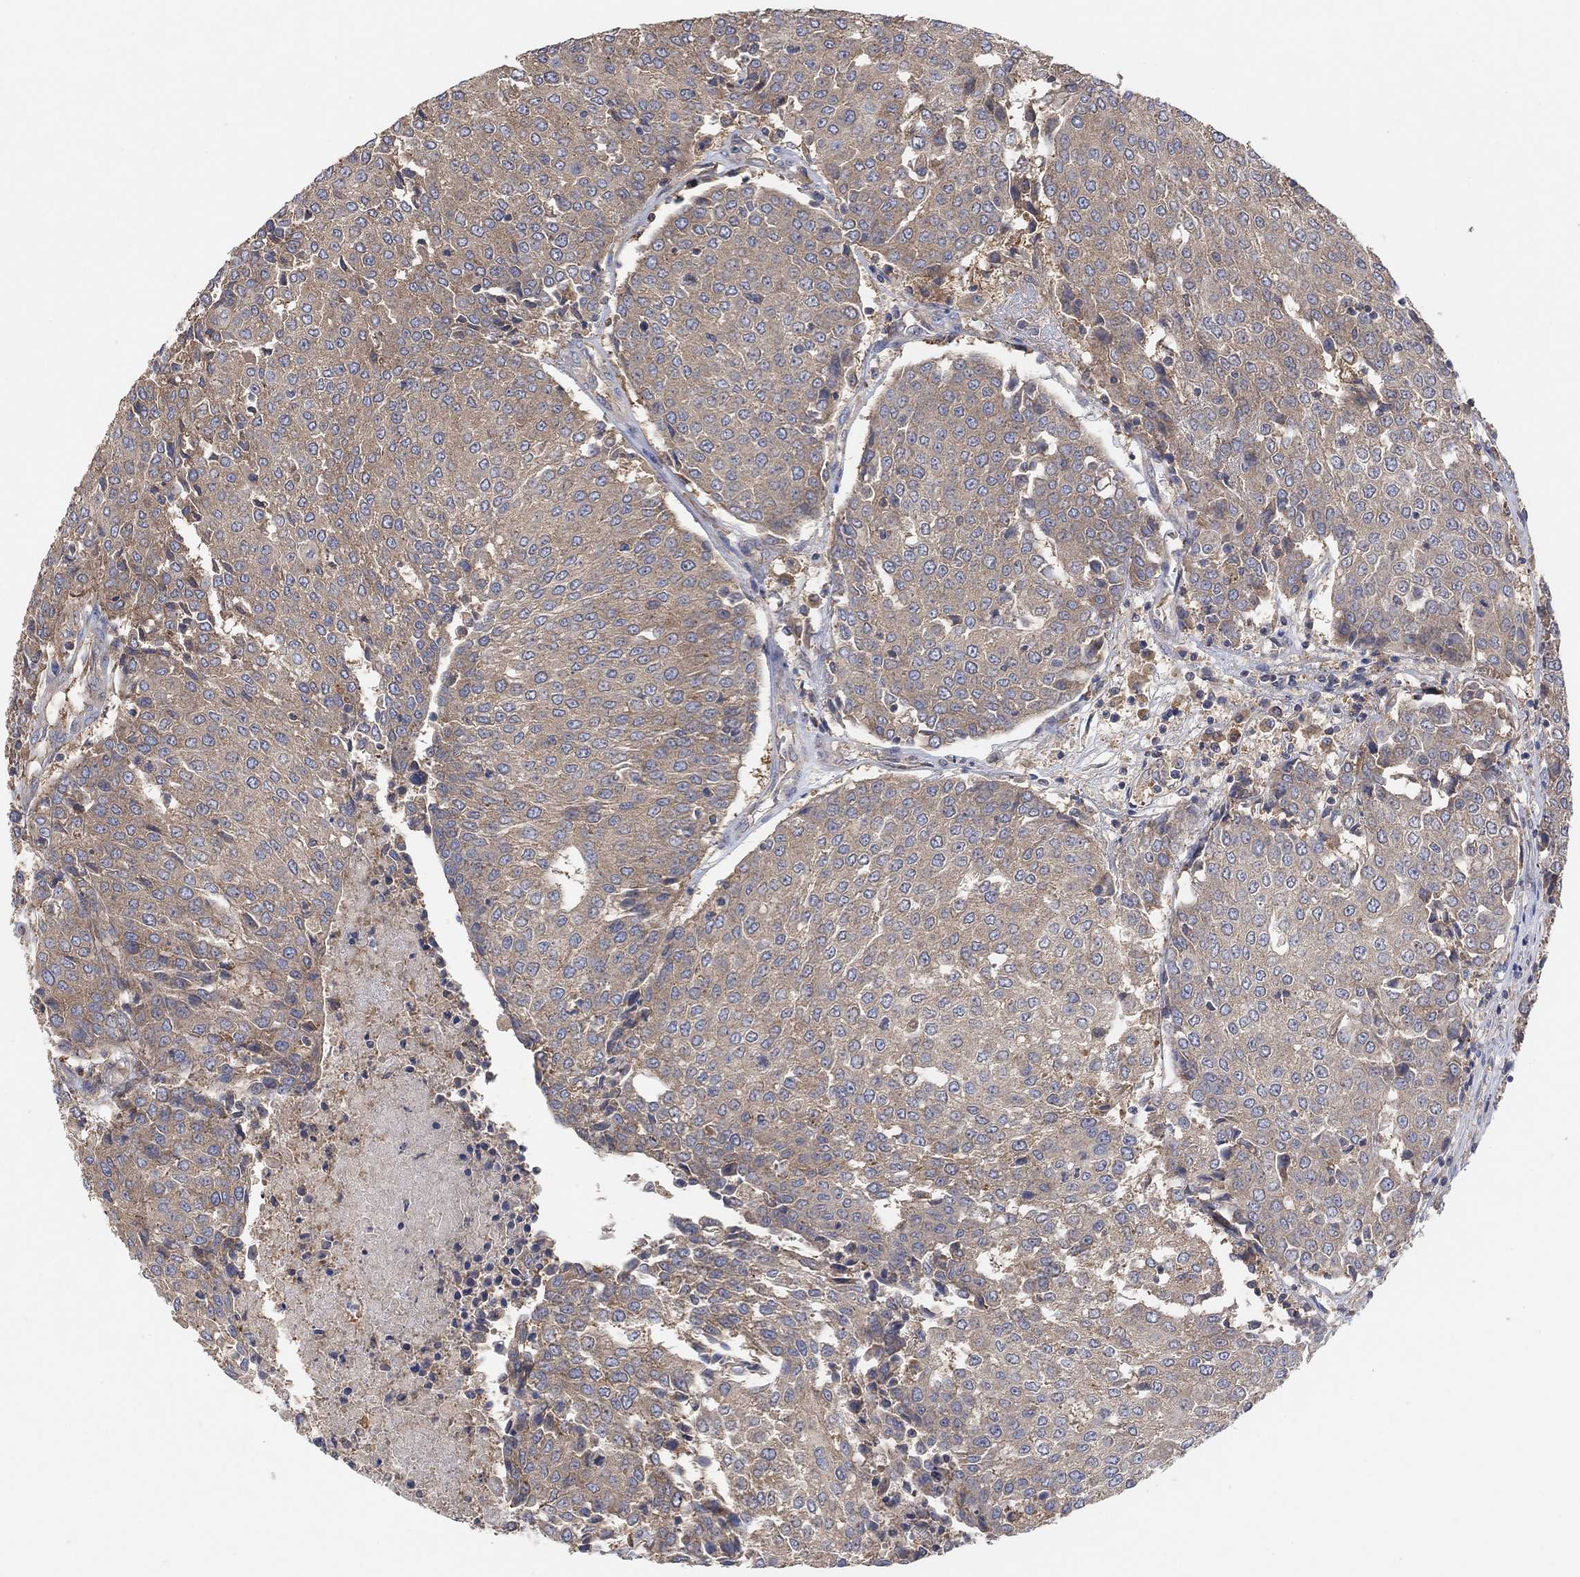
{"staining": {"intensity": "weak", "quantity": ">75%", "location": "cytoplasmic/membranous"}, "tissue": "urothelial cancer", "cell_type": "Tumor cells", "image_type": "cancer", "snomed": [{"axis": "morphology", "description": "Urothelial carcinoma, High grade"}, {"axis": "topography", "description": "Urinary bladder"}], "caption": "The micrograph shows immunohistochemical staining of urothelial cancer. There is weak cytoplasmic/membranous positivity is appreciated in approximately >75% of tumor cells.", "gene": "BLOC1S3", "patient": {"sex": "female", "age": 85}}